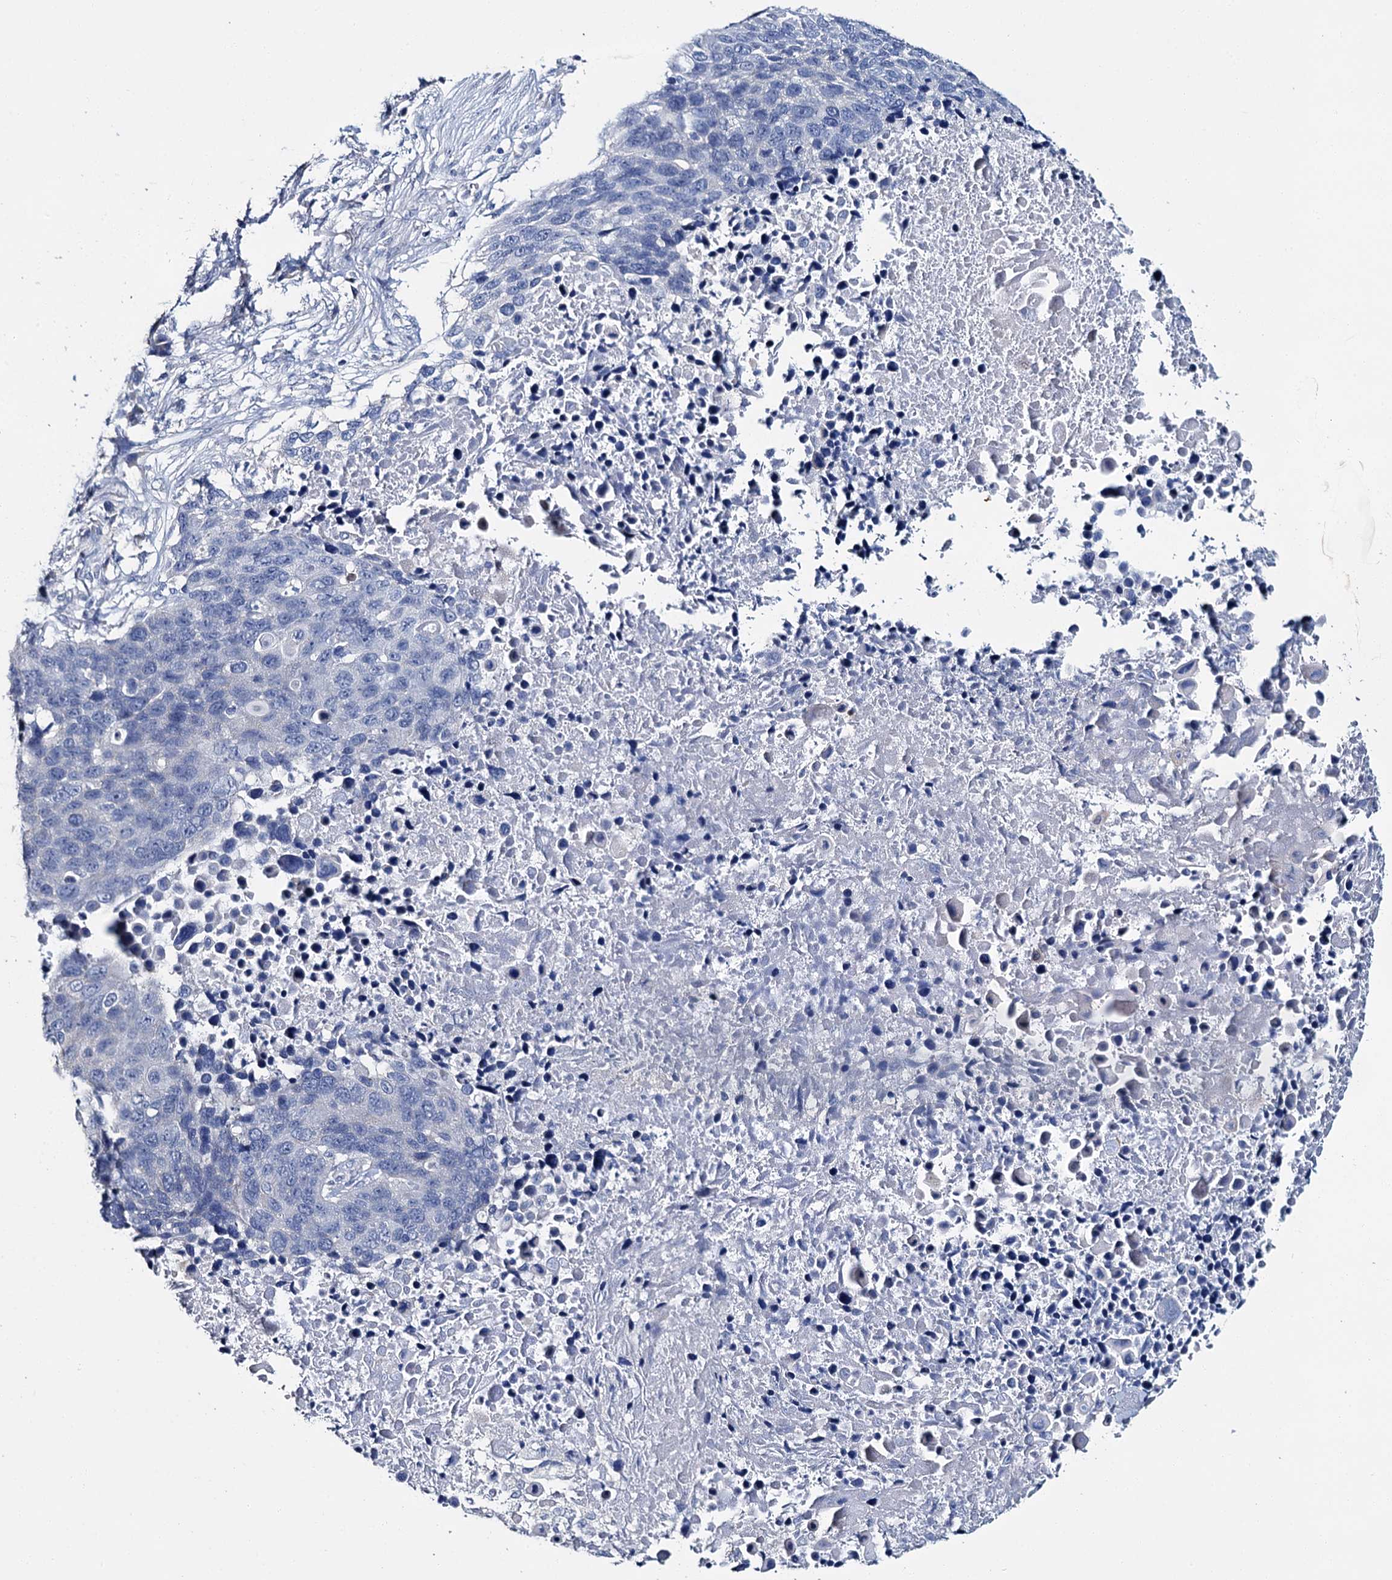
{"staining": {"intensity": "negative", "quantity": "none", "location": "none"}, "tissue": "lung cancer", "cell_type": "Tumor cells", "image_type": "cancer", "snomed": [{"axis": "morphology", "description": "Normal tissue, NOS"}, {"axis": "morphology", "description": "Squamous cell carcinoma, NOS"}, {"axis": "topography", "description": "Lymph node"}, {"axis": "topography", "description": "Lung"}], "caption": "A micrograph of human lung squamous cell carcinoma is negative for staining in tumor cells.", "gene": "SNCB", "patient": {"sex": "male", "age": 66}}